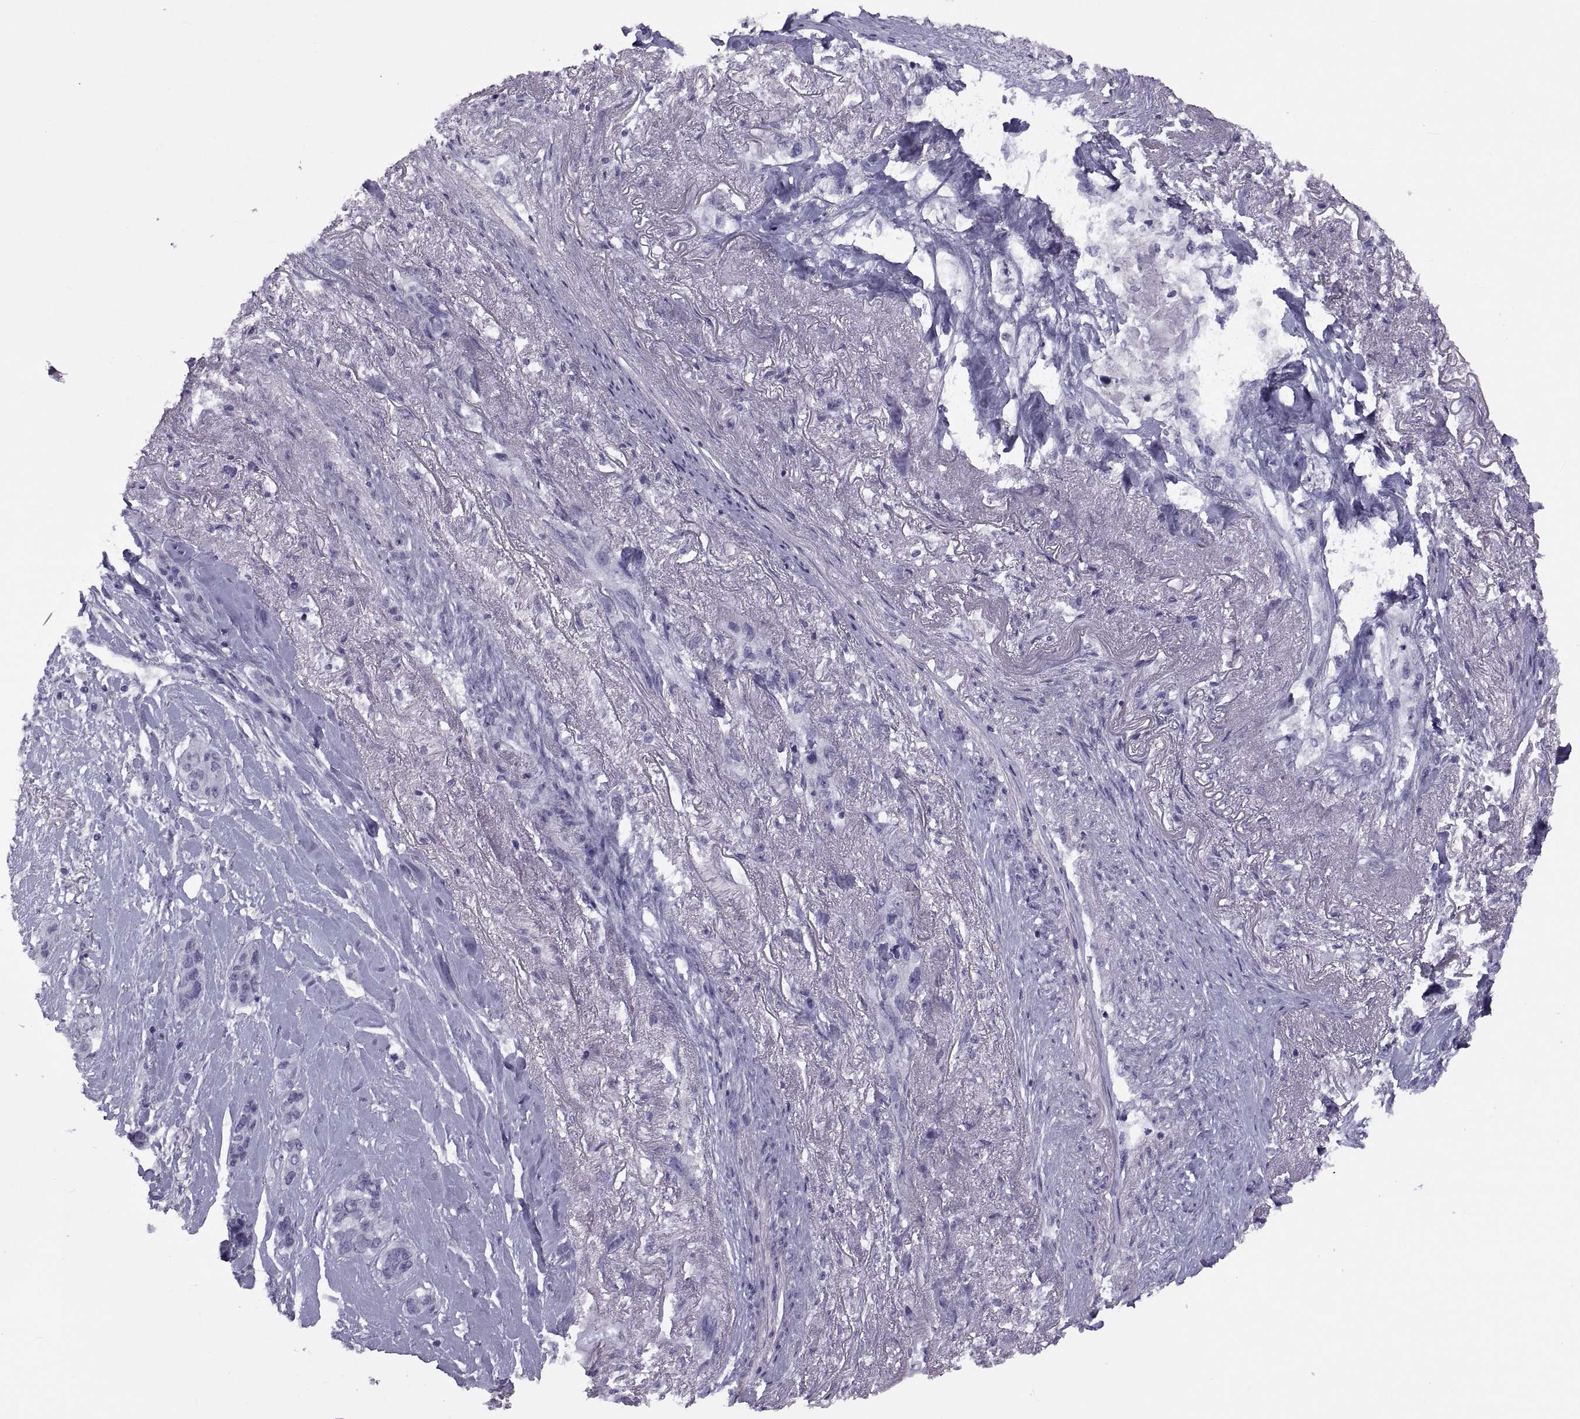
{"staining": {"intensity": "negative", "quantity": "none", "location": "none"}, "tissue": "lung cancer", "cell_type": "Tumor cells", "image_type": "cancer", "snomed": [{"axis": "morphology", "description": "Squamous cell carcinoma, NOS"}, {"axis": "topography", "description": "Lung"}], "caption": "A micrograph of lung cancer stained for a protein displays no brown staining in tumor cells.", "gene": "TMEM158", "patient": {"sex": "female", "age": 70}}